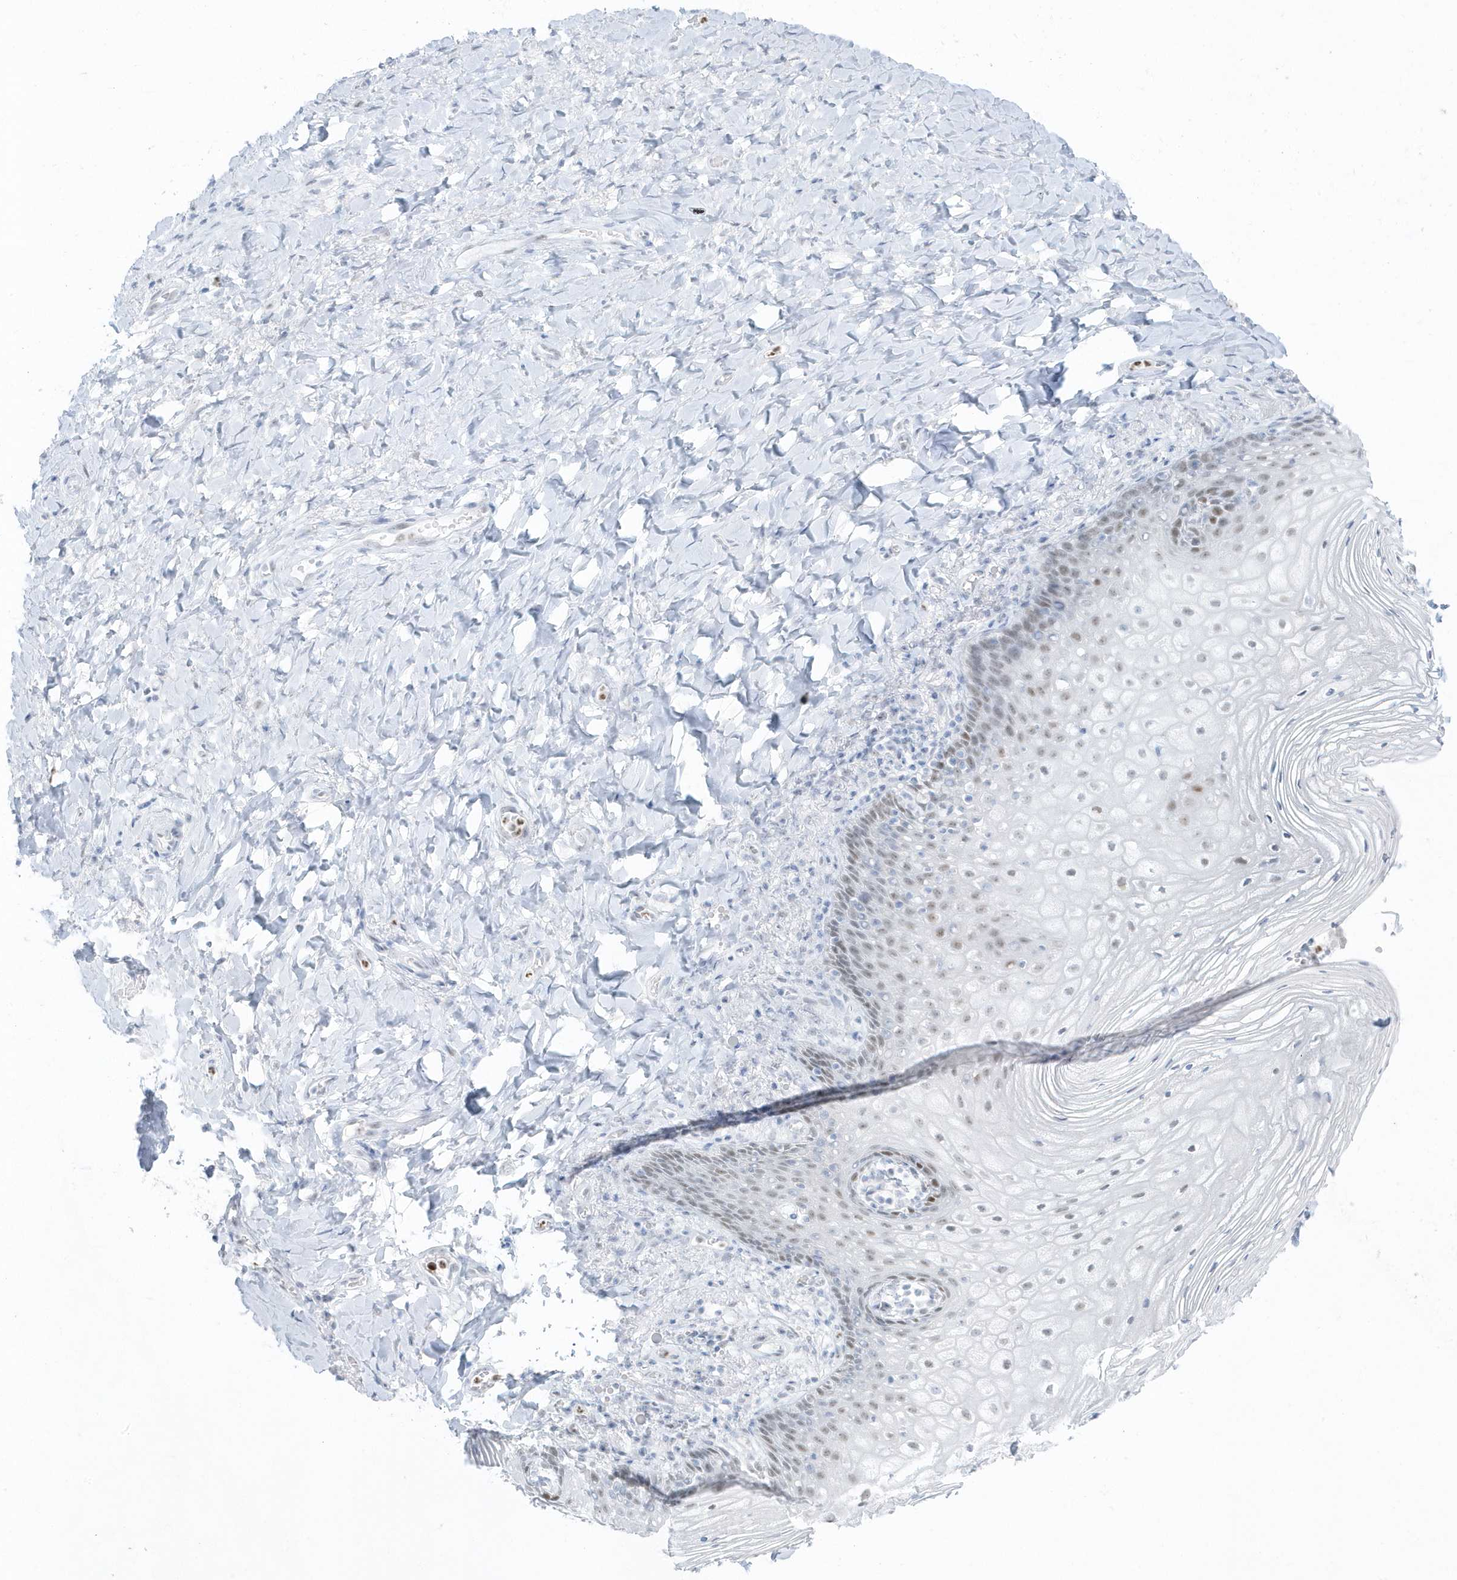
{"staining": {"intensity": "weak", "quantity": "25%-75%", "location": "nuclear"}, "tissue": "vagina", "cell_type": "Squamous epithelial cells", "image_type": "normal", "snomed": [{"axis": "morphology", "description": "Normal tissue, NOS"}, {"axis": "topography", "description": "Vagina"}], "caption": "Benign vagina exhibits weak nuclear positivity in approximately 25%-75% of squamous epithelial cells (DAB IHC with brightfield microscopy, high magnification)..", "gene": "SMIM34", "patient": {"sex": "female", "age": 60}}